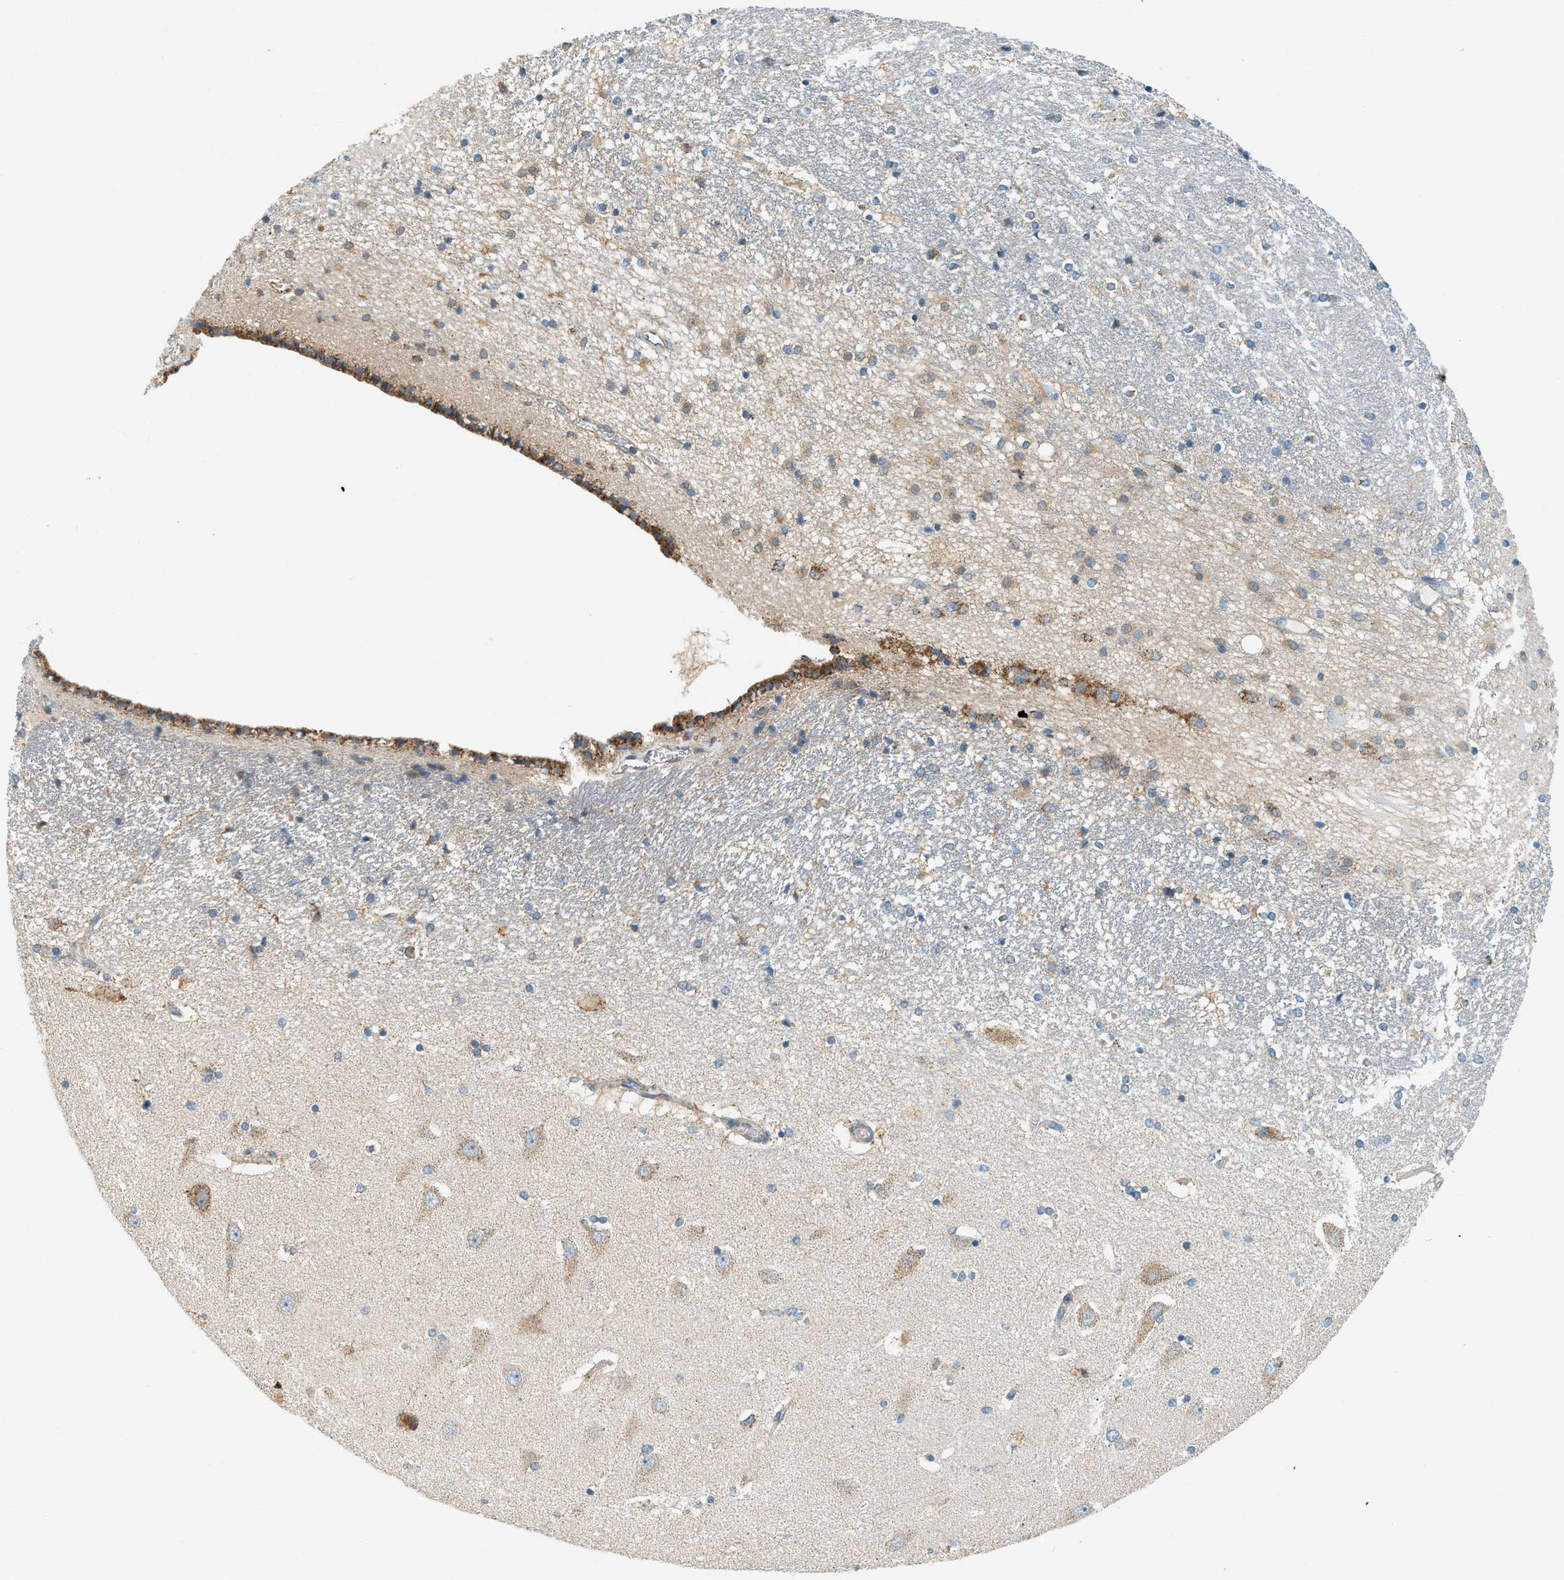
{"staining": {"intensity": "negative", "quantity": "none", "location": "none"}, "tissue": "hippocampus", "cell_type": "Glial cells", "image_type": "normal", "snomed": [{"axis": "morphology", "description": "Normal tissue, NOS"}, {"axis": "topography", "description": "Hippocampus"}], "caption": "High magnification brightfield microscopy of benign hippocampus stained with DAB (3,3'-diaminobenzidine) (brown) and counterstained with hematoxylin (blue): glial cells show no significant expression.", "gene": "PIGG", "patient": {"sex": "female", "age": 54}}